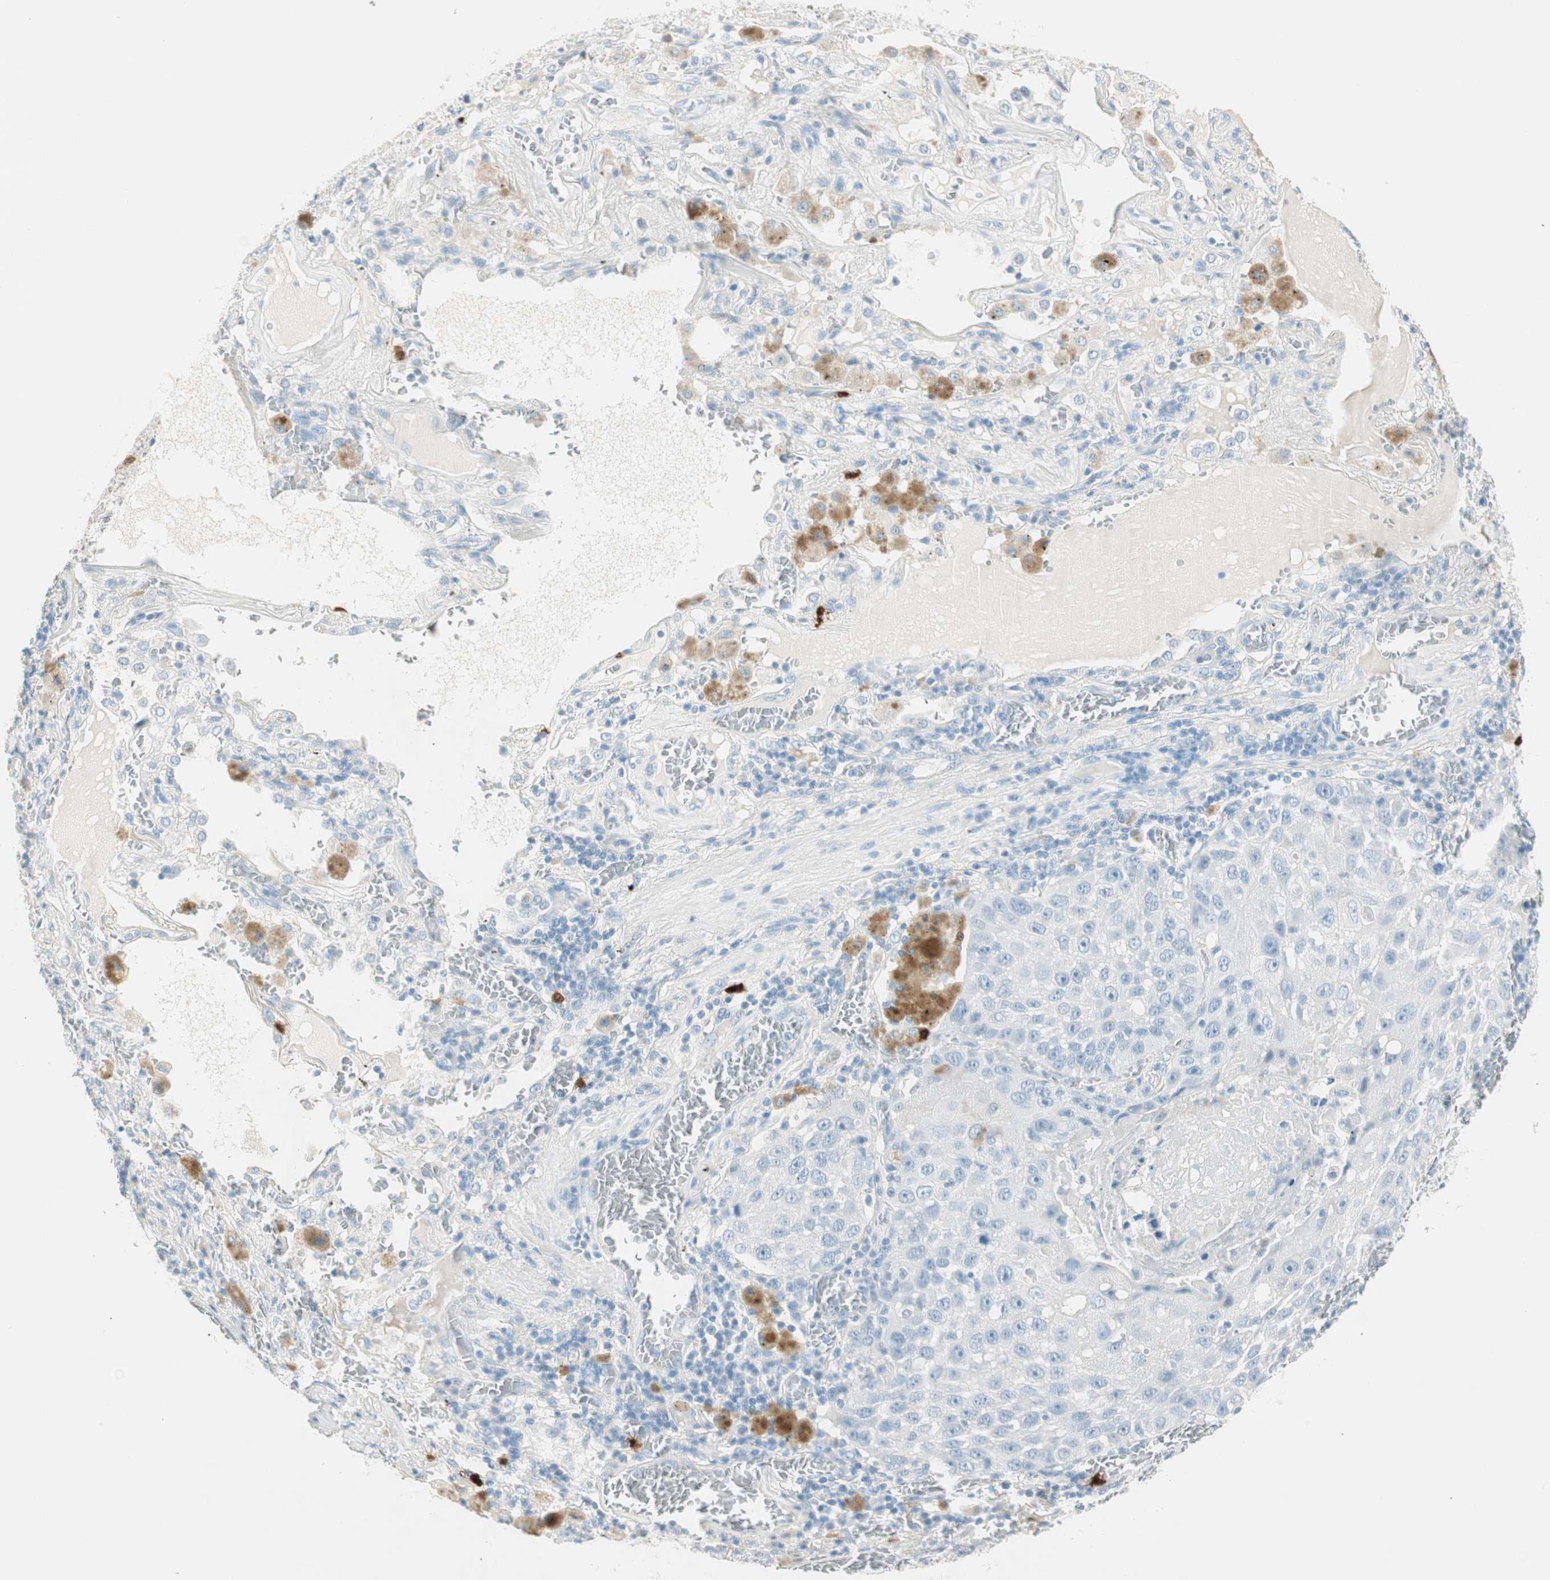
{"staining": {"intensity": "negative", "quantity": "none", "location": "none"}, "tissue": "lung cancer", "cell_type": "Tumor cells", "image_type": "cancer", "snomed": [{"axis": "morphology", "description": "Squamous cell carcinoma, NOS"}, {"axis": "topography", "description": "Lung"}], "caption": "Tumor cells show no significant positivity in lung cancer (squamous cell carcinoma). Nuclei are stained in blue.", "gene": "HPGD", "patient": {"sex": "male", "age": 57}}